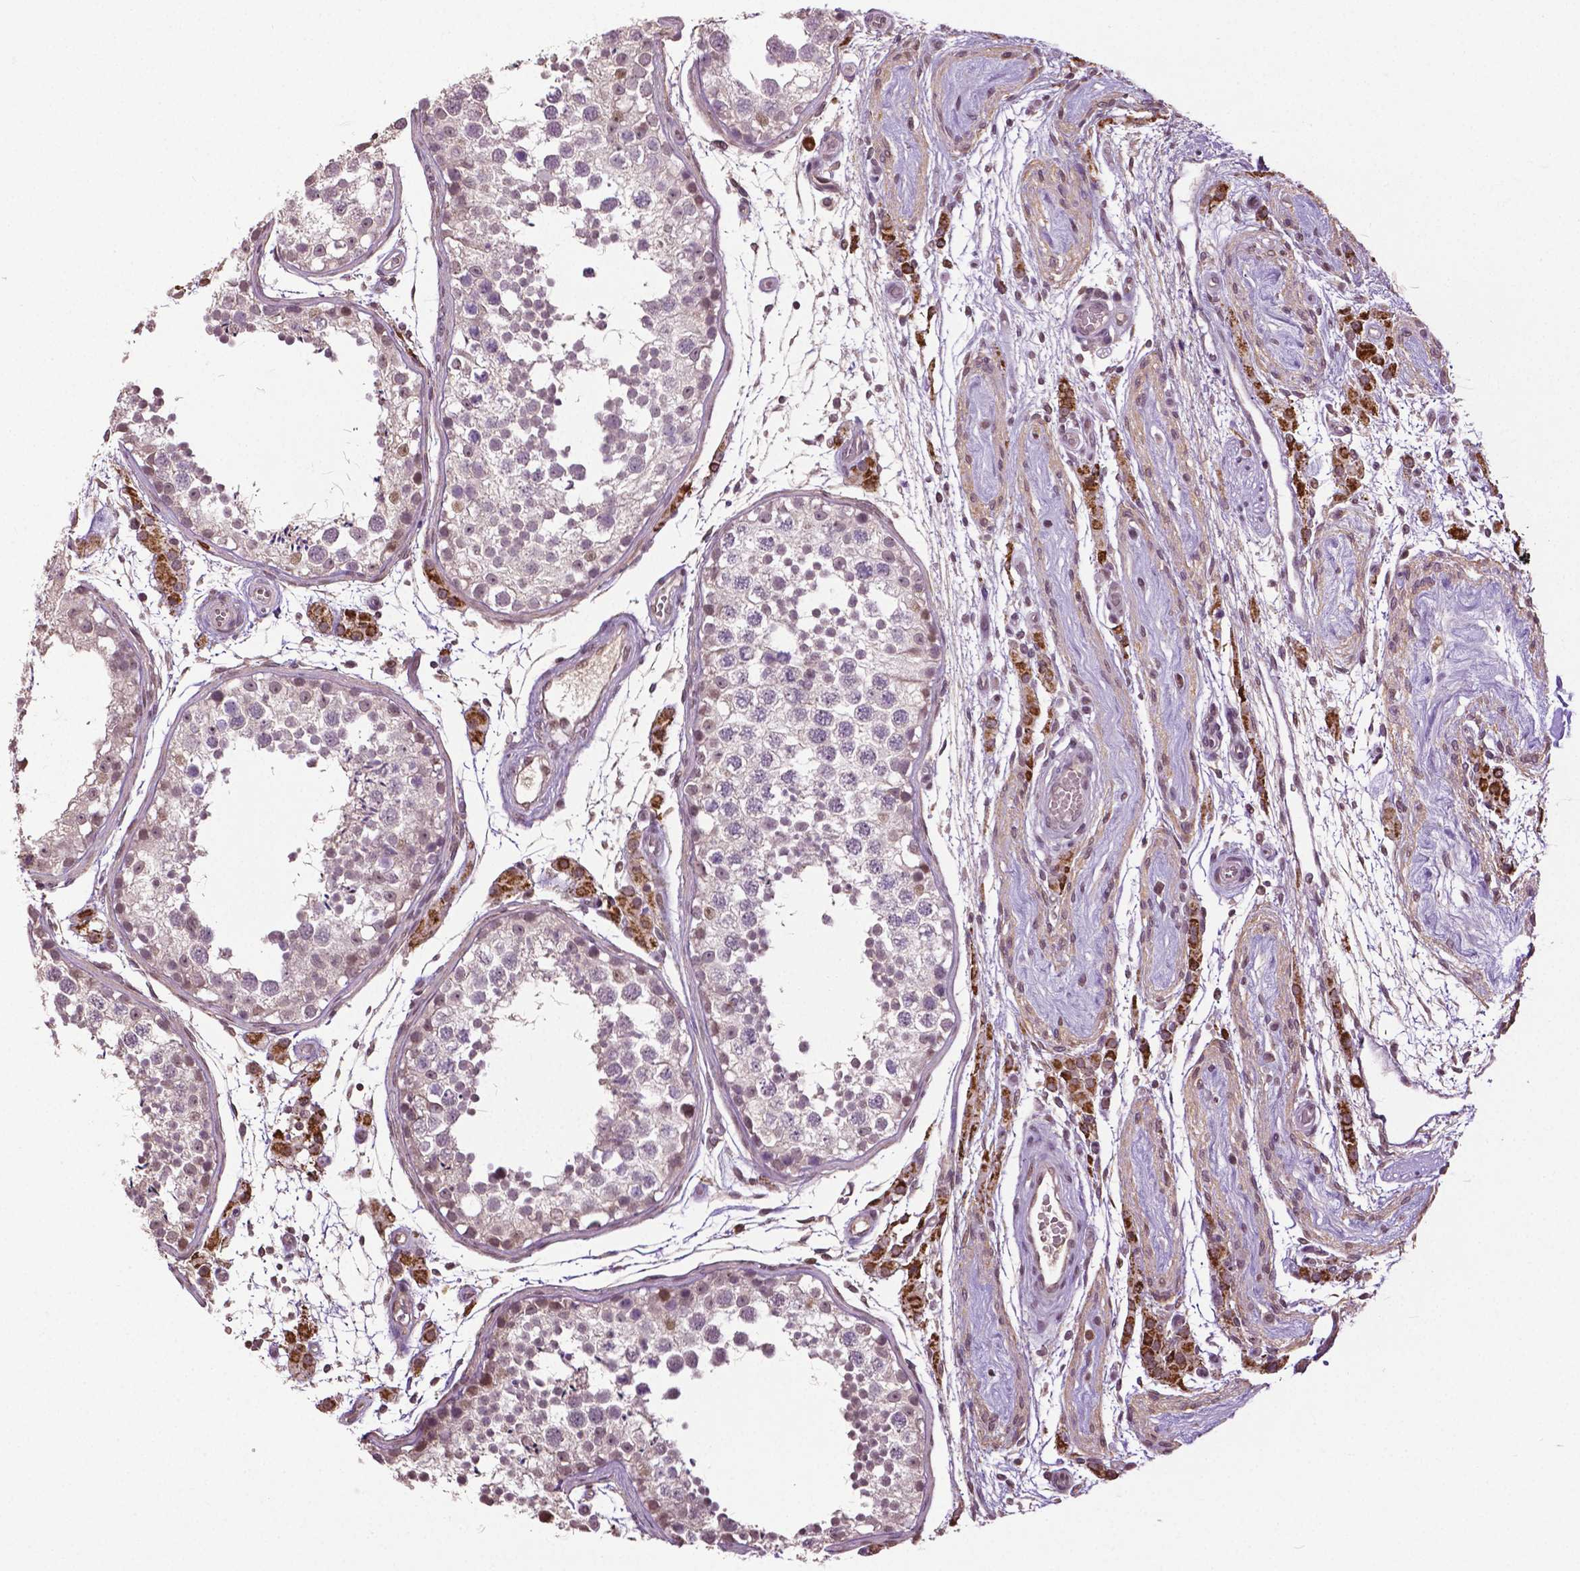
{"staining": {"intensity": "weak", "quantity": "<25%", "location": "nuclear"}, "tissue": "testis", "cell_type": "Cells in seminiferous ducts", "image_type": "normal", "snomed": [{"axis": "morphology", "description": "Normal tissue, NOS"}, {"axis": "morphology", "description": "Seminoma, NOS"}, {"axis": "topography", "description": "Testis"}], "caption": "This is an immunohistochemistry (IHC) image of normal testis. There is no positivity in cells in seminiferous ducts.", "gene": "DLX5", "patient": {"sex": "male", "age": 29}}